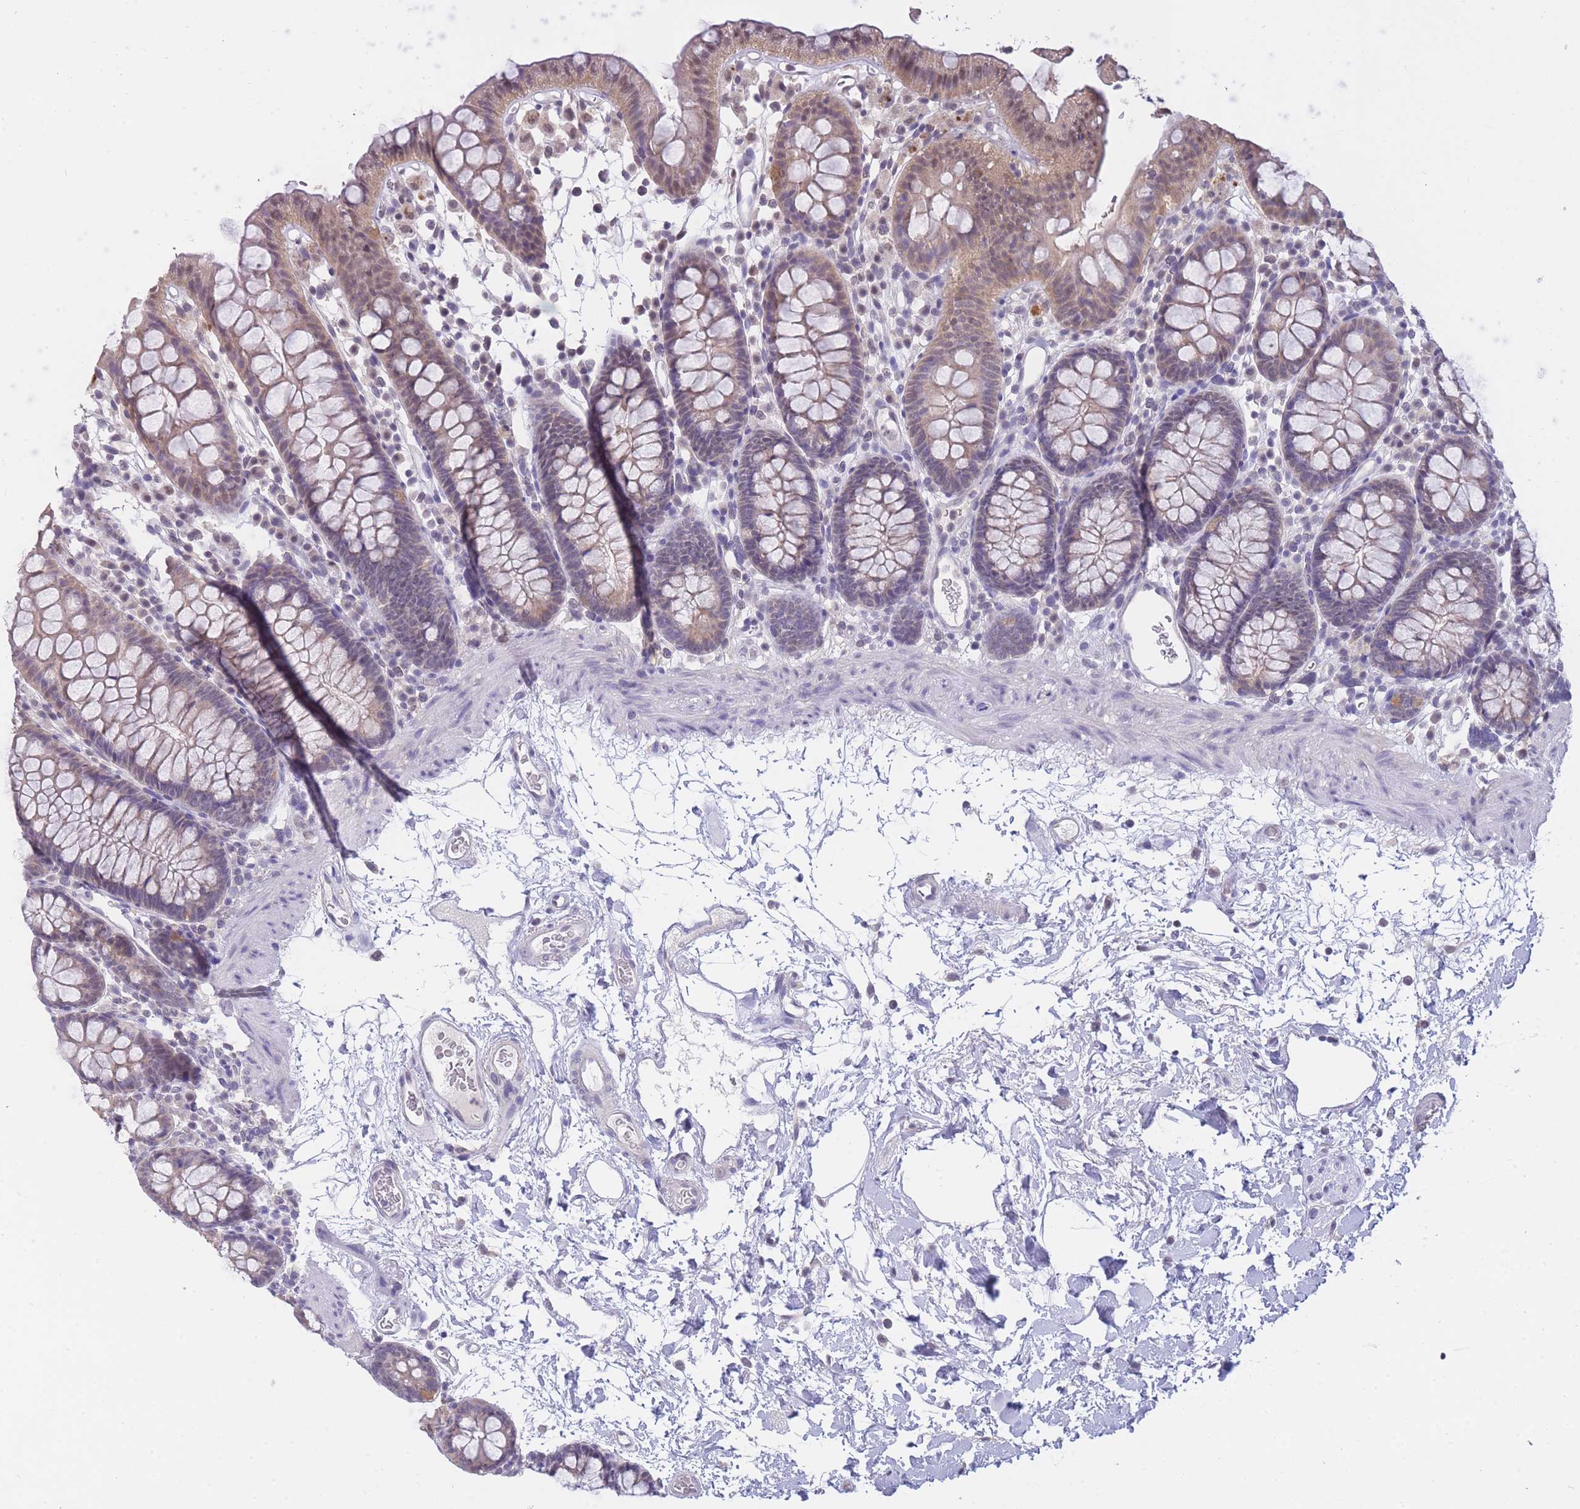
{"staining": {"intensity": "negative", "quantity": "none", "location": "none"}, "tissue": "colon", "cell_type": "Endothelial cells", "image_type": "normal", "snomed": [{"axis": "morphology", "description": "Normal tissue, NOS"}, {"axis": "topography", "description": "Colon"}], "caption": "Protein analysis of benign colon reveals no significant positivity in endothelial cells. The staining was performed using DAB (3,3'-diaminobenzidine) to visualize the protein expression in brown, while the nuclei were stained in blue with hematoxylin (Magnification: 20x).", "gene": "GOLGA6L1", "patient": {"sex": "male", "age": 75}}